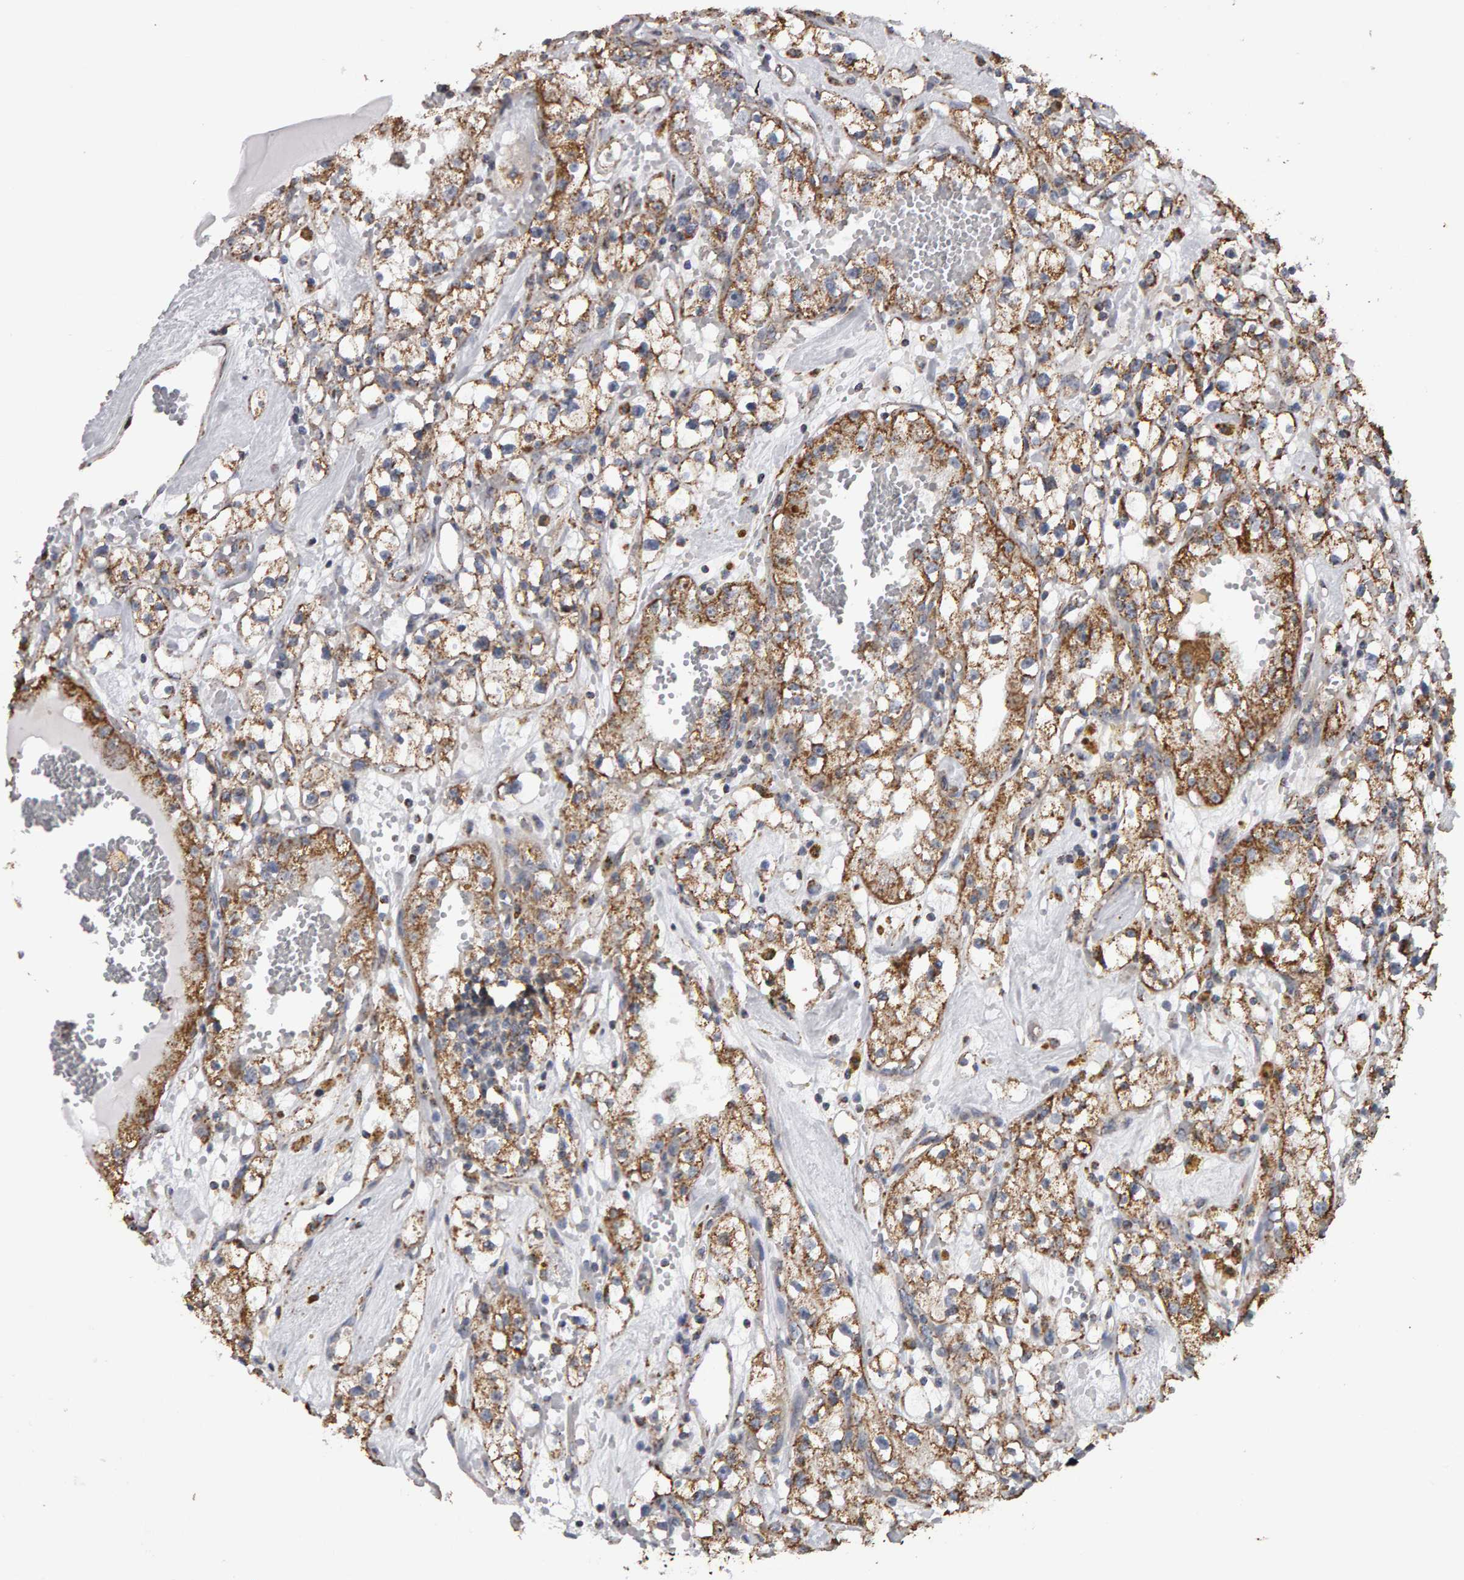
{"staining": {"intensity": "moderate", "quantity": ">75%", "location": "cytoplasmic/membranous"}, "tissue": "renal cancer", "cell_type": "Tumor cells", "image_type": "cancer", "snomed": [{"axis": "morphology", "description": "Adenocarcinoma, NOS"}, {"axis": "topography", "description": "Kidney"}], "caption": "Approximately >75% of tumor cells in human adenocarcinoma (renal) reveal moderate cytoplasmic/membranous protein staining as visualized by brown immunohistochemical staining.", "gene": "TOM1L1", "patient": {"sex": "male", "age": 56}}